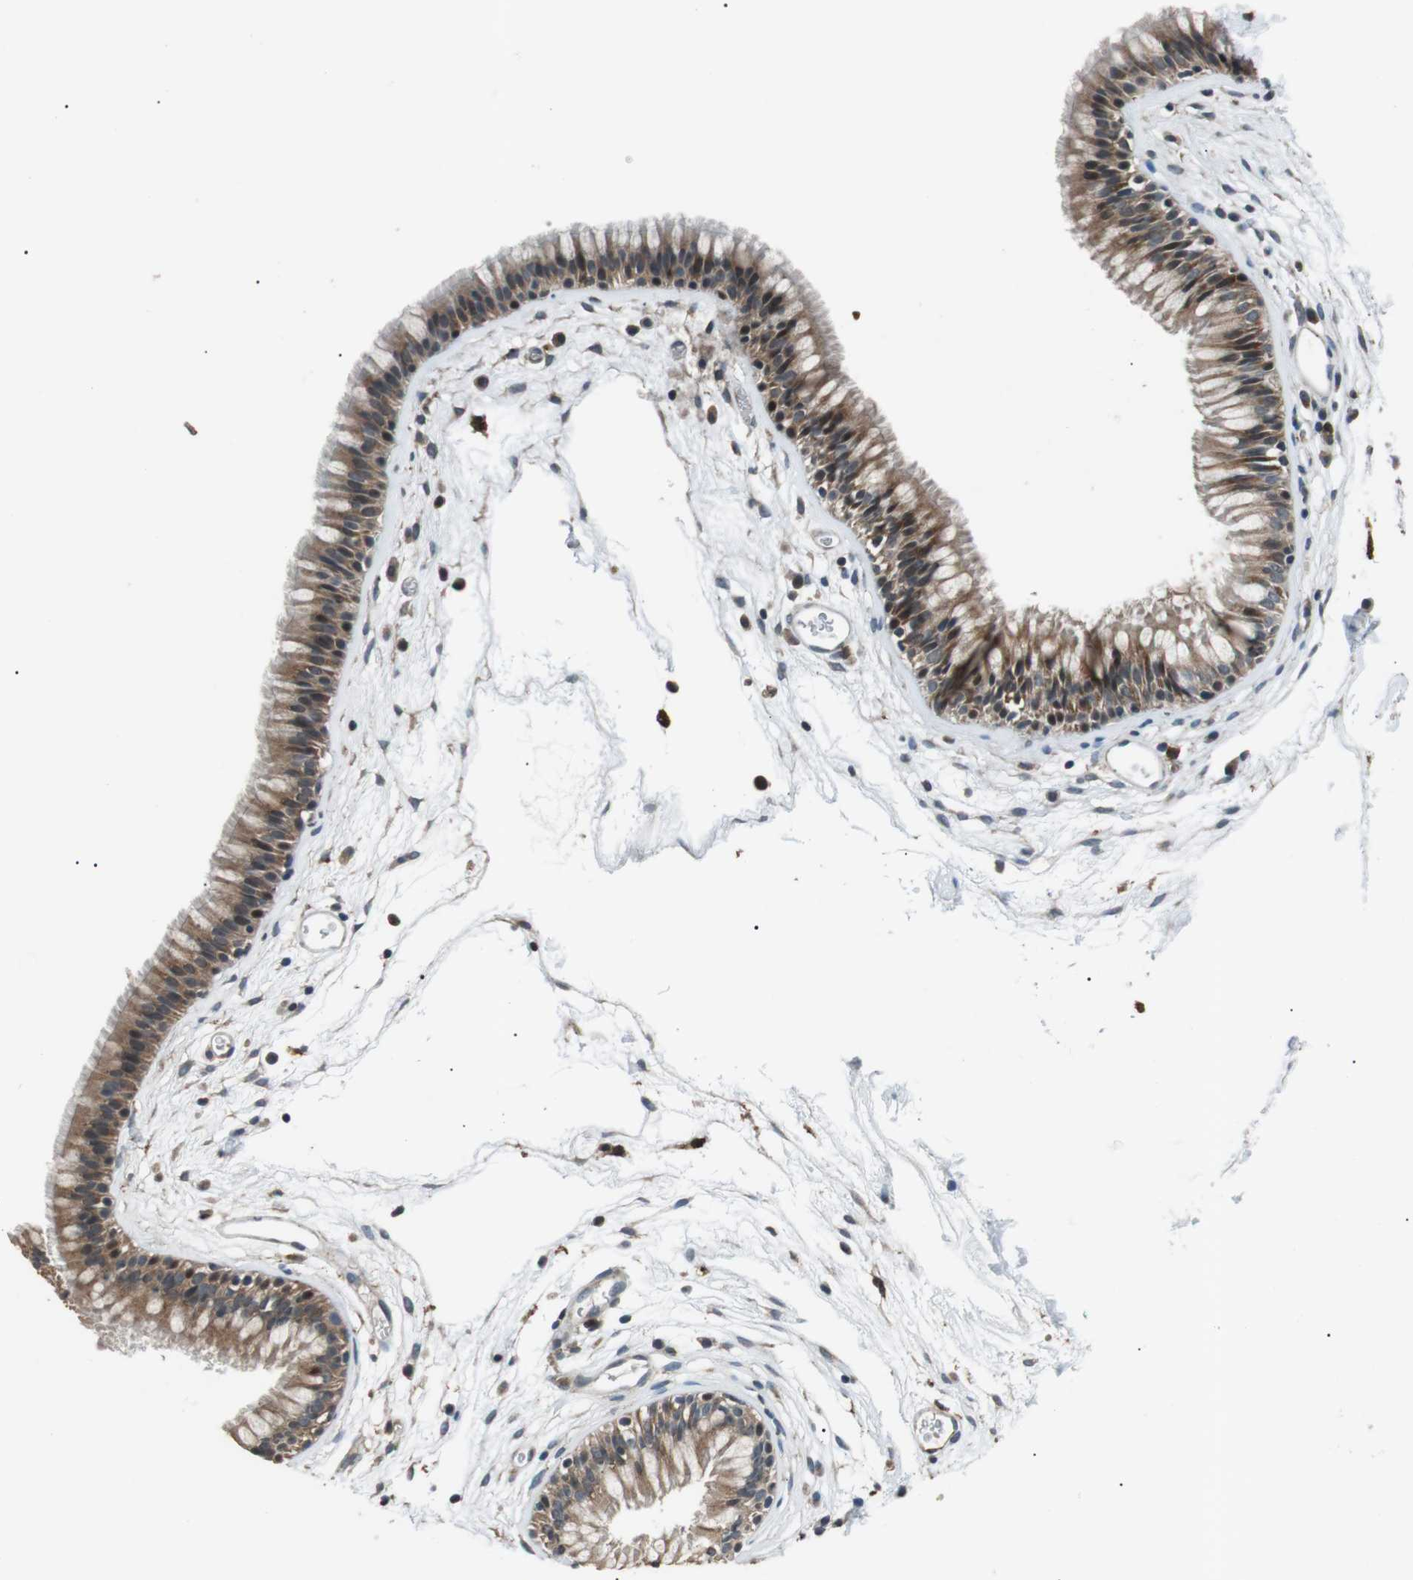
{"staining": {"intensity": "moderate", "quantity": "25%-75%", "location": "cytoplasmic/membranous"}, "tissue": "nasopharynx", "cell_type": "Respiratory epithelial cells", "image_type": "normal", "snomed": [{"axis": "morphology", "description": "Normal tissue, NOS"}, {"axis": "morphology", "description": "Inflammation, NOS"}, {"axis": "topography", "description": "Nasopharynx"}], "caption": "DAB (3,3'-diaminobenzidine) immunohistochemical staining of normal human nasopharynx shows moderate cytoplasmic/membranous protein staining in approximately 25%-75% of respiratory epithelial cells. (brown staining indicates protein expression, while blue staining denotes nuclei).", "gene": "NEK7", "patient": {"sex": "male", "age": 48}}